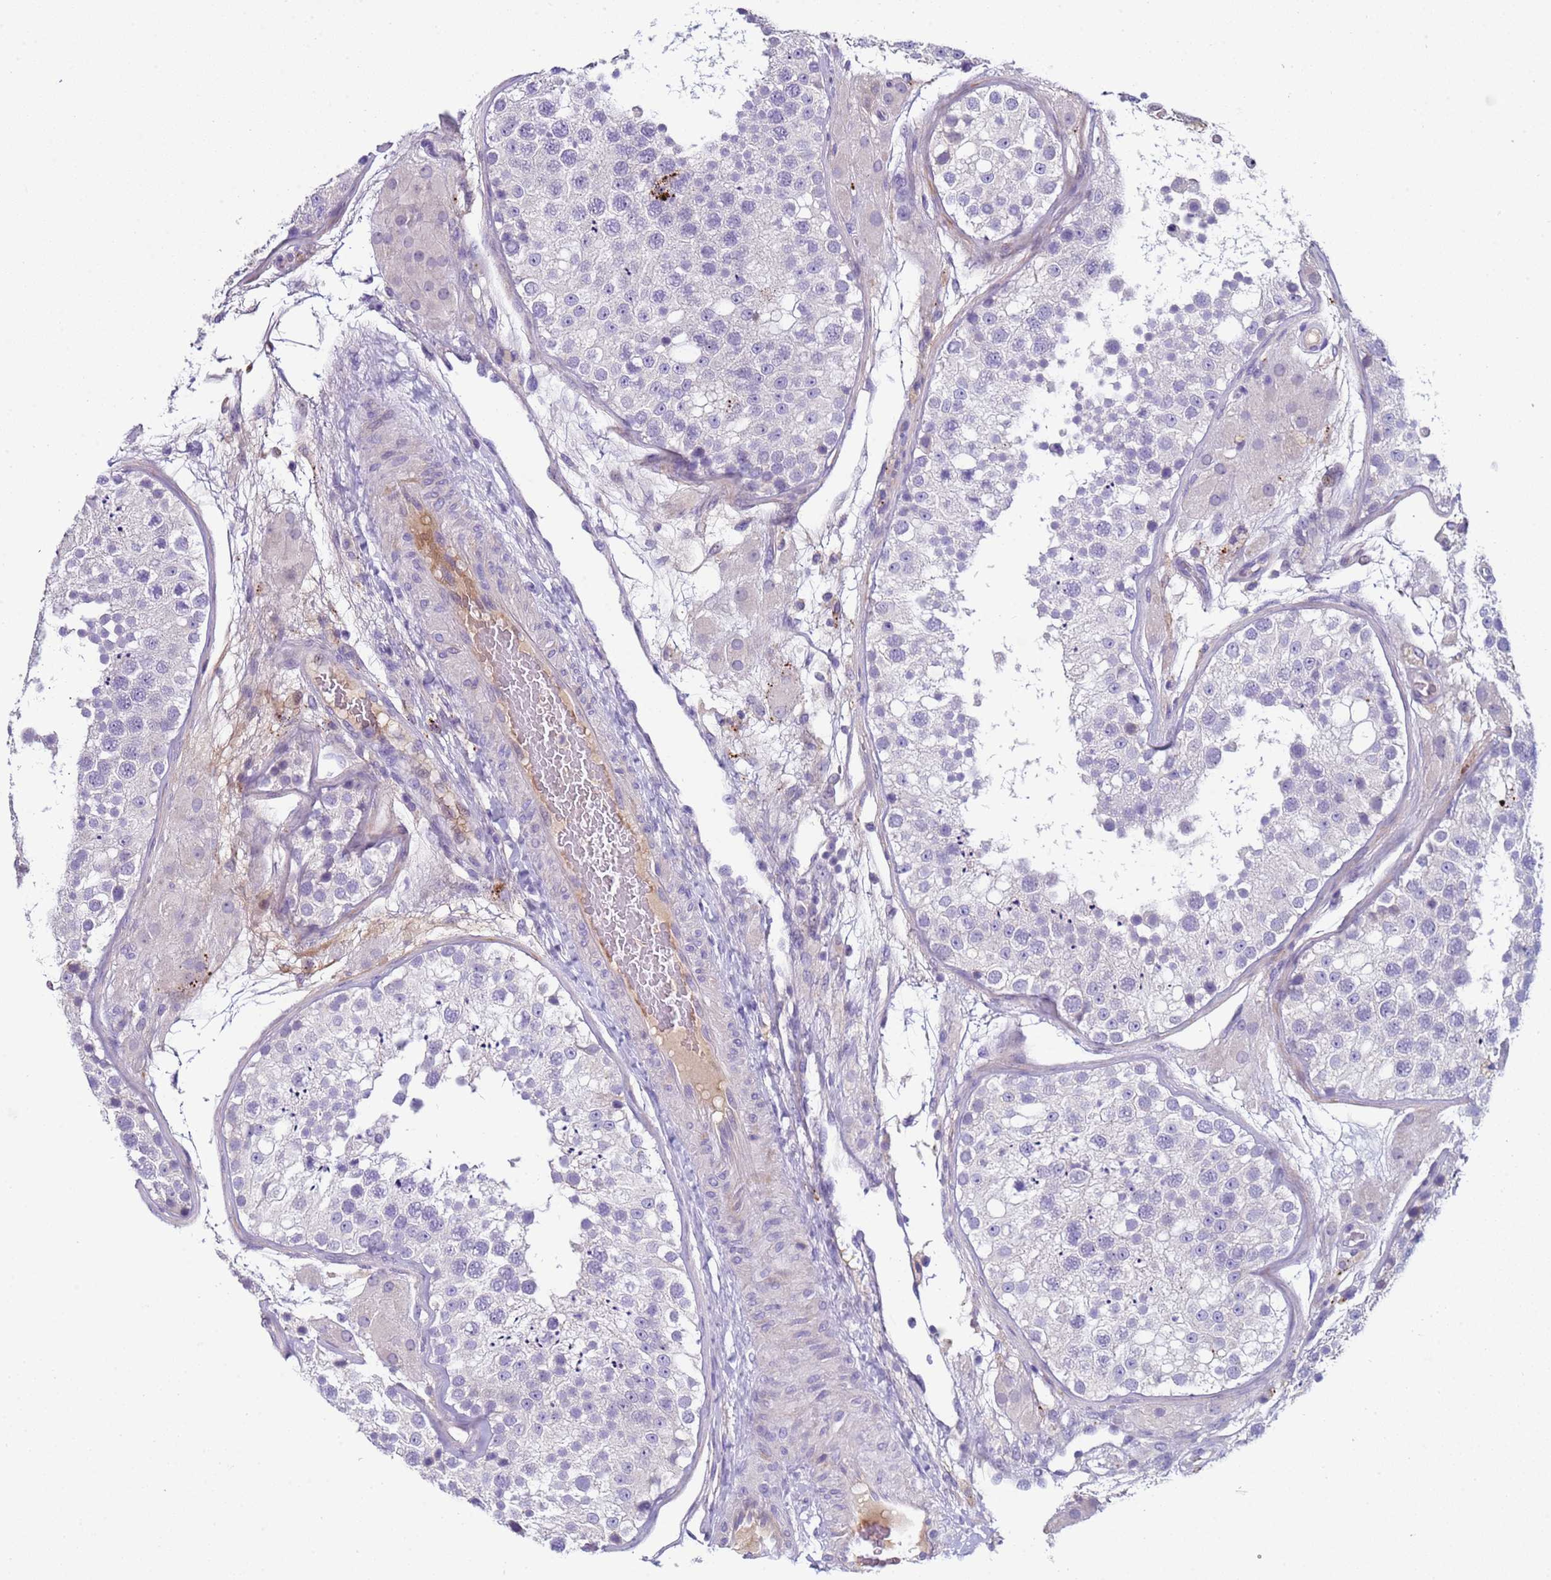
{"staining": {"intensity": "negative", "quantity": "none", "location": "none"}, "tissue": "testis", "cell_type": "Cells in seminiferous ducts", "image_type": "normal", "snomed": [{"axis": "morphology", "description": "Normal tissue, NOS"}, {"axis": "topography", "description": "Testis"}], "caption": "This is an immunohistochemistry (IHC) image of unremarkable testis. There is no staining in cells in seminiferous ducts.", "gene": "TRIM51G", "patient": {"sex": "male", "age": 26}}